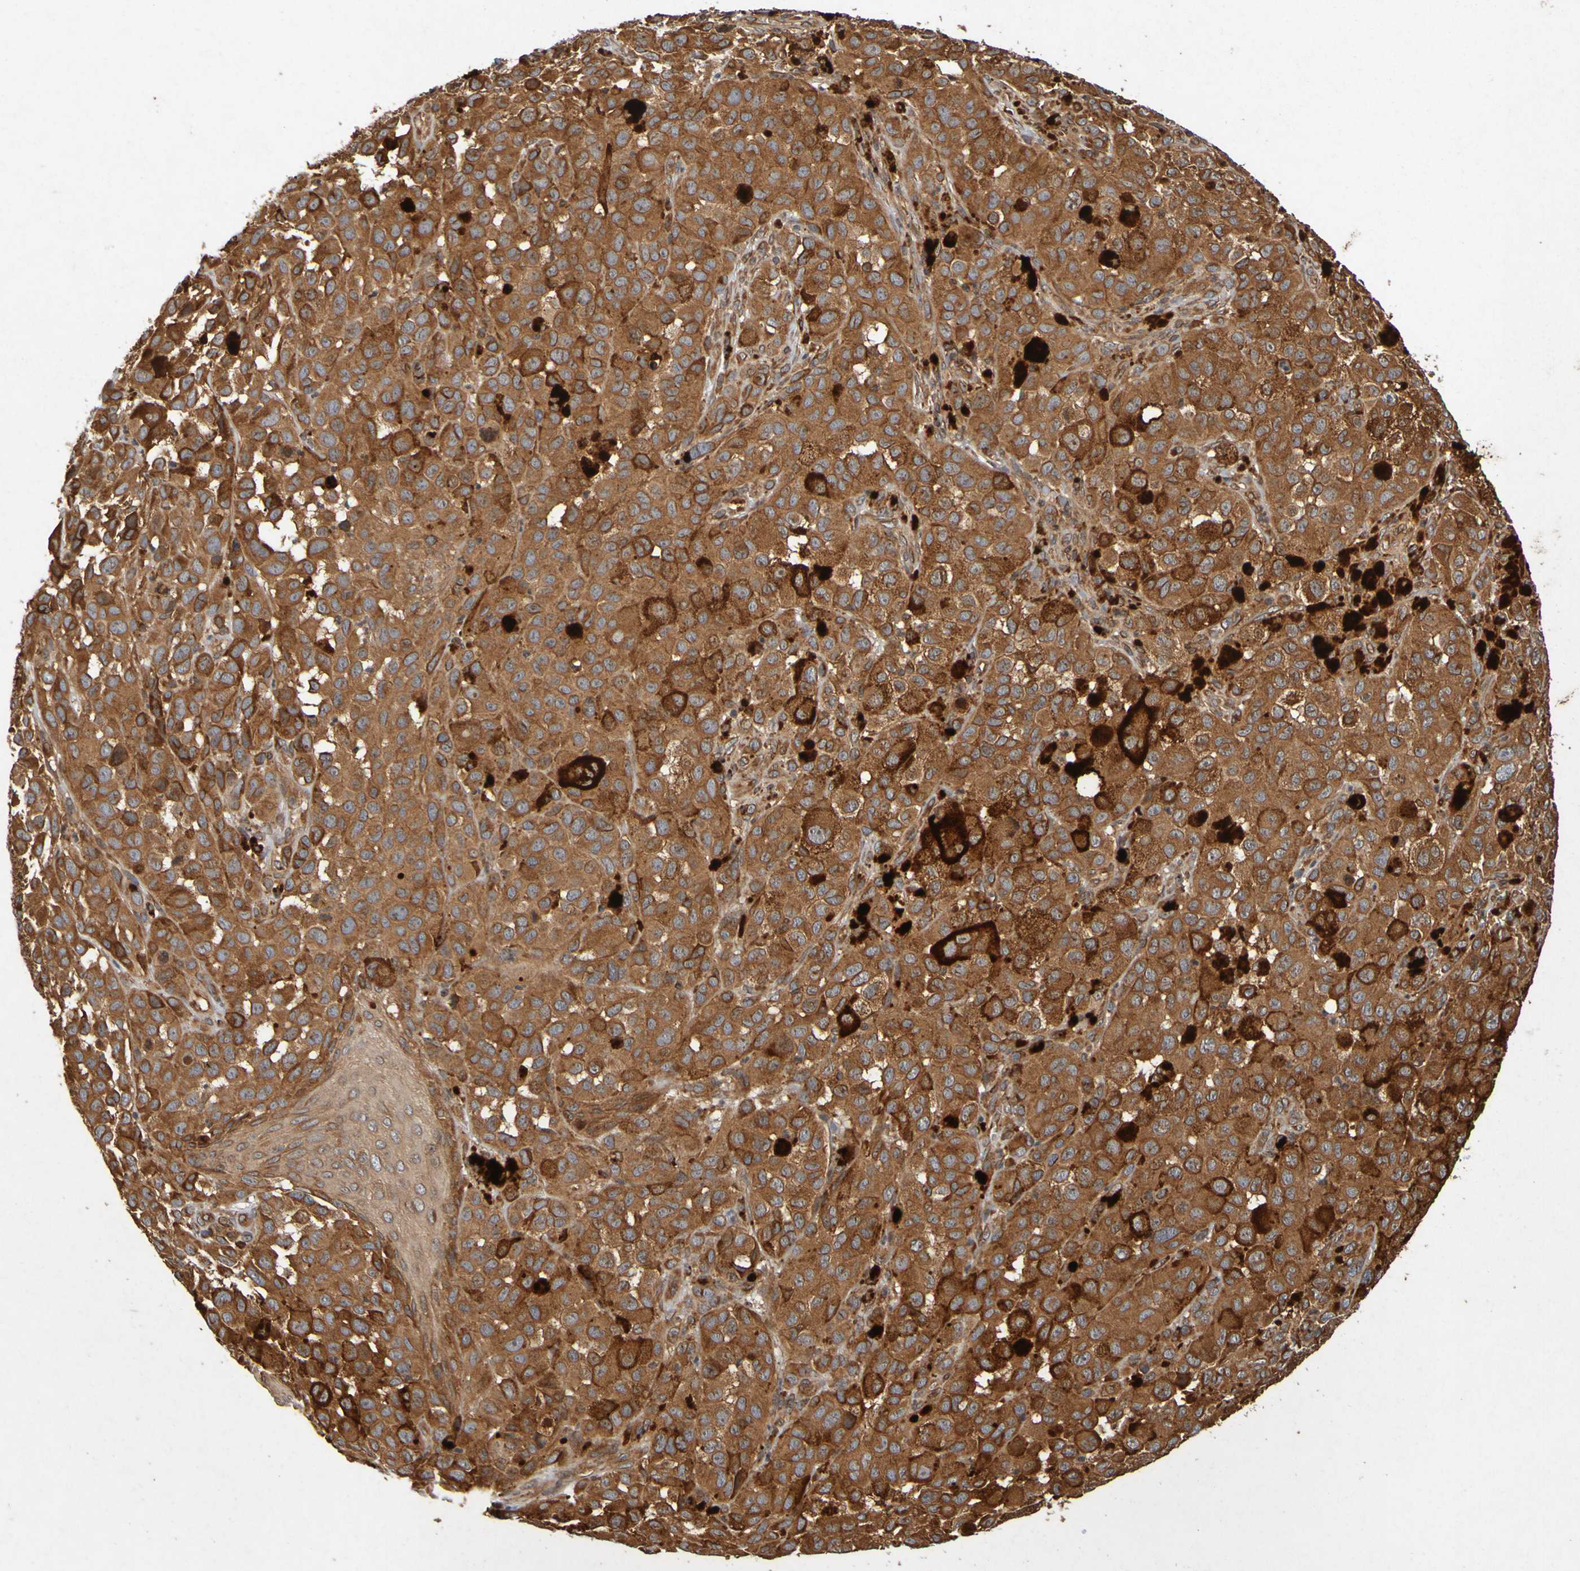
{"staining": {"intensity": "strong", "quantity": ">75%", "location": "cytoplasmic/membranous"}, "tissue": "melanoma", "cell_type": "Tumor cells", "image_type": "cancer", "snomed": [{"axis": "morphology", "description": "Malignant melanoma, NOS"}, {"axis": "topography", "description": "Skin"}], "caption": "Malignant melanoma stained for a protein demonstrates strong cytoplasmic/membranous positivity in tumor cells.", "gene": "OCRL", "patient": {"sex": "male", "age": 96}}